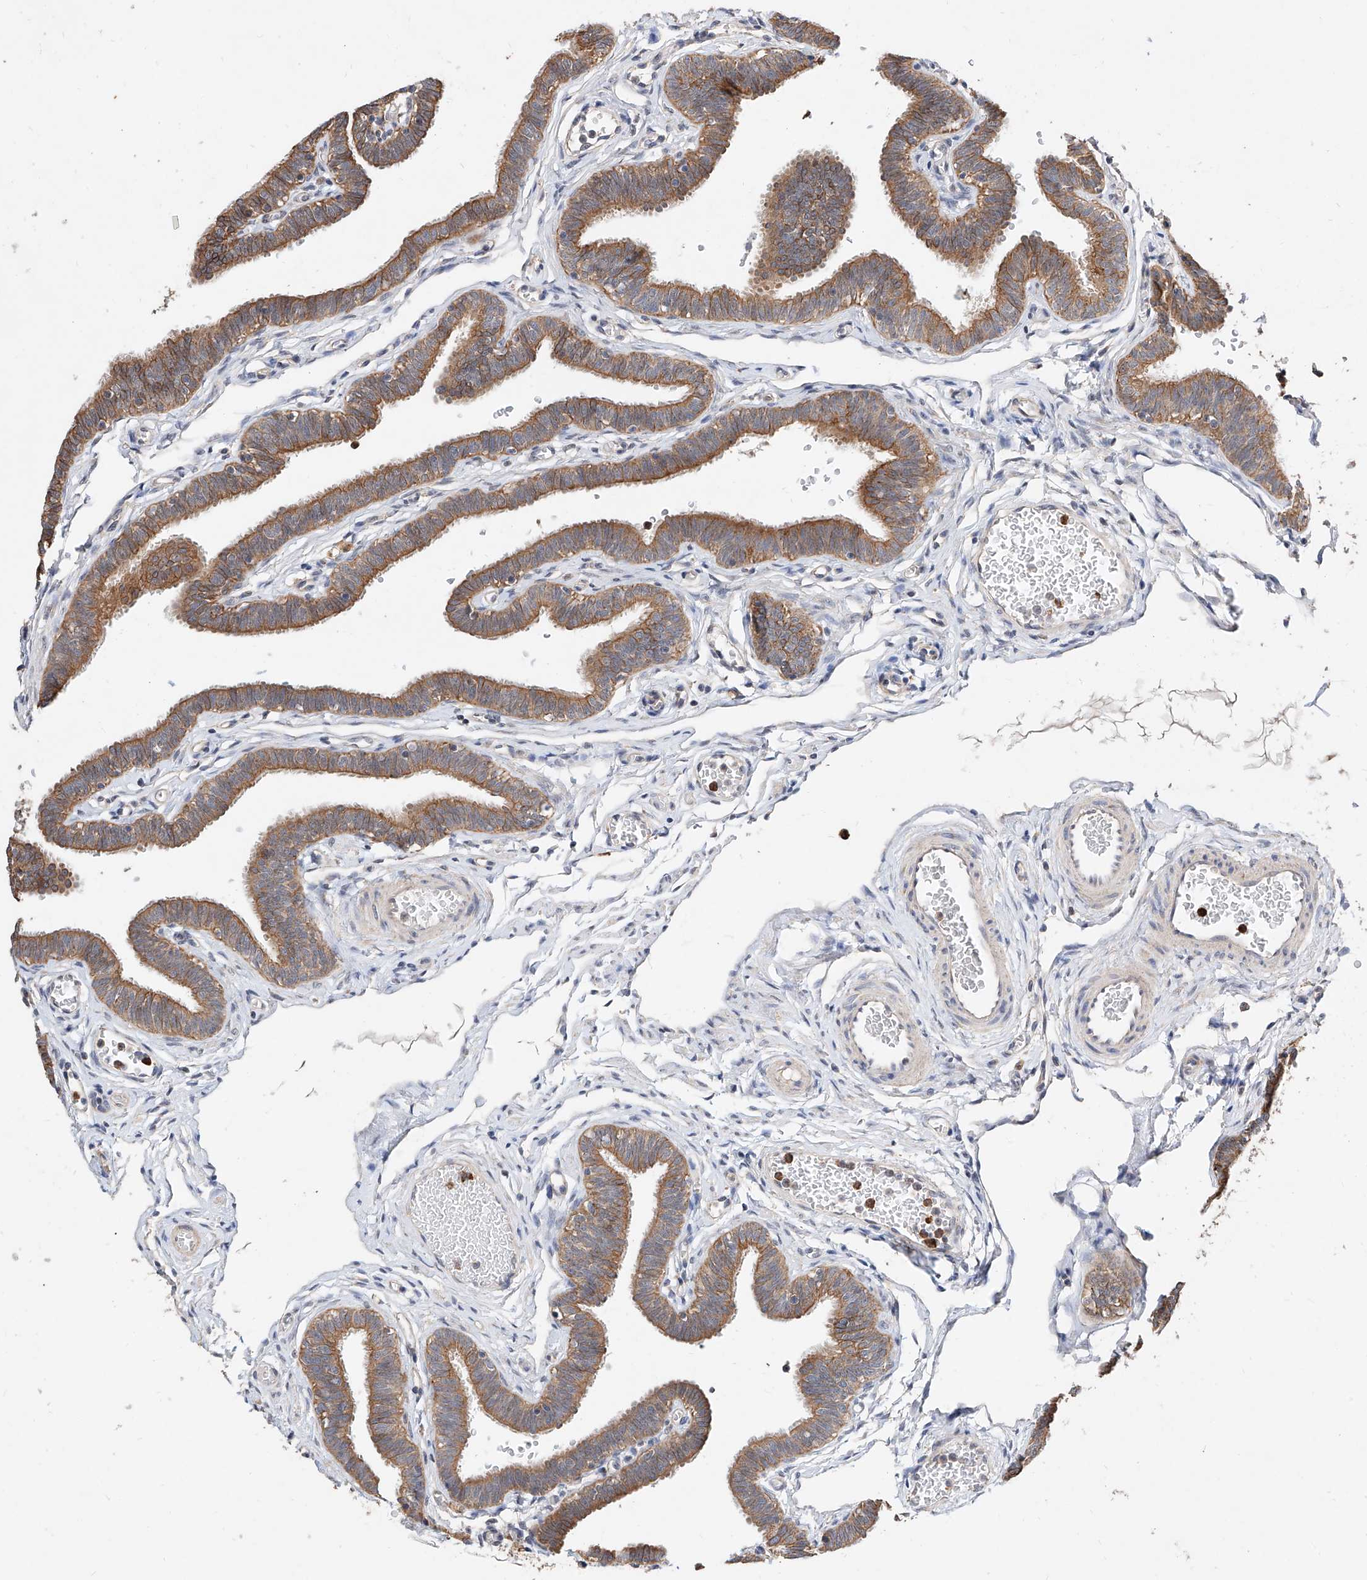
{"staining": {"intensity": "moderate", "quantity": ">75%", "location": "cytoplasmic/membranous"}, "tissue": "fallopian tube", "cell_type": "Glandular cells", "image_type": "normal", "snomed": [{"axis": "morphology", "description": "Normal tissue, NOS"}, {"axis": "topography", "description": "Fallopian tube"}, {"axis": "topography", "description": "Ovary"}], "caption": "Glandular cells reveal medium levels of moderate cytoplasmic/membranous positivity in approximately >75% of cells in unremarkable fallopian tube.", "gene": "MFSD4B", "patient": {"sex": "female", "age": 23}}